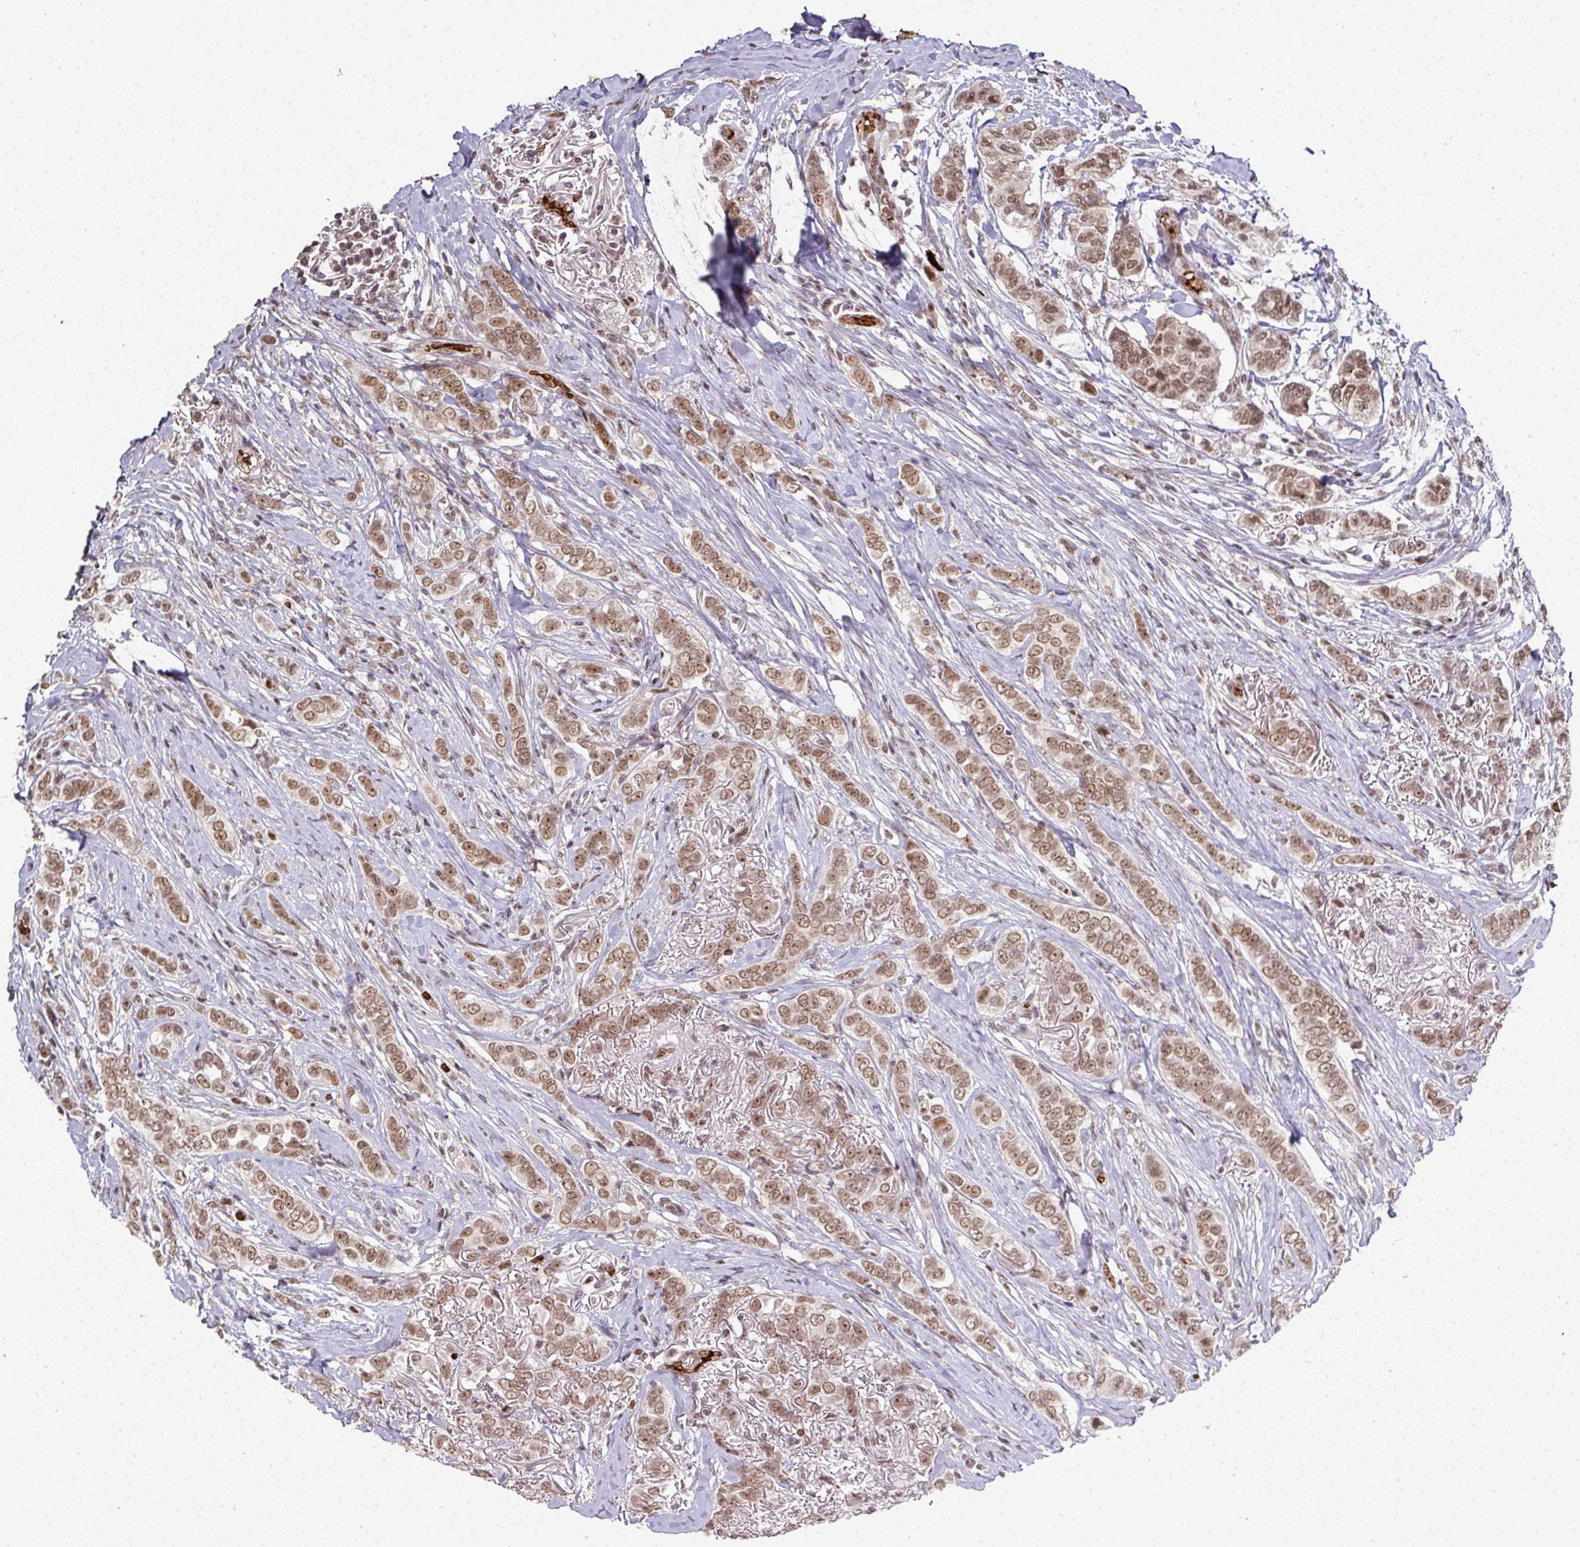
{"staining": {"intensity": "moderate", "quantity": ">75%", "location": "nuclear"}, "tissue": "breast cancer", "cell_type": "Tumor cells", "image_type": "cancer", "snomed": [{"axis": "morphology", "description": "Lobular carcinoma"}, {"axis": "topography", "description": "Breast"}], "caption": "High-magnification brightfield microscopy of breast cancer stained with DAB (brown) and counterstained with hematoxylin (blue). tumor cells exhibit moderate nuclear staining is identified in approximately>75% of cells.", "gene": "NEIL1", "patient": {"sex": "female", "age": 51}}